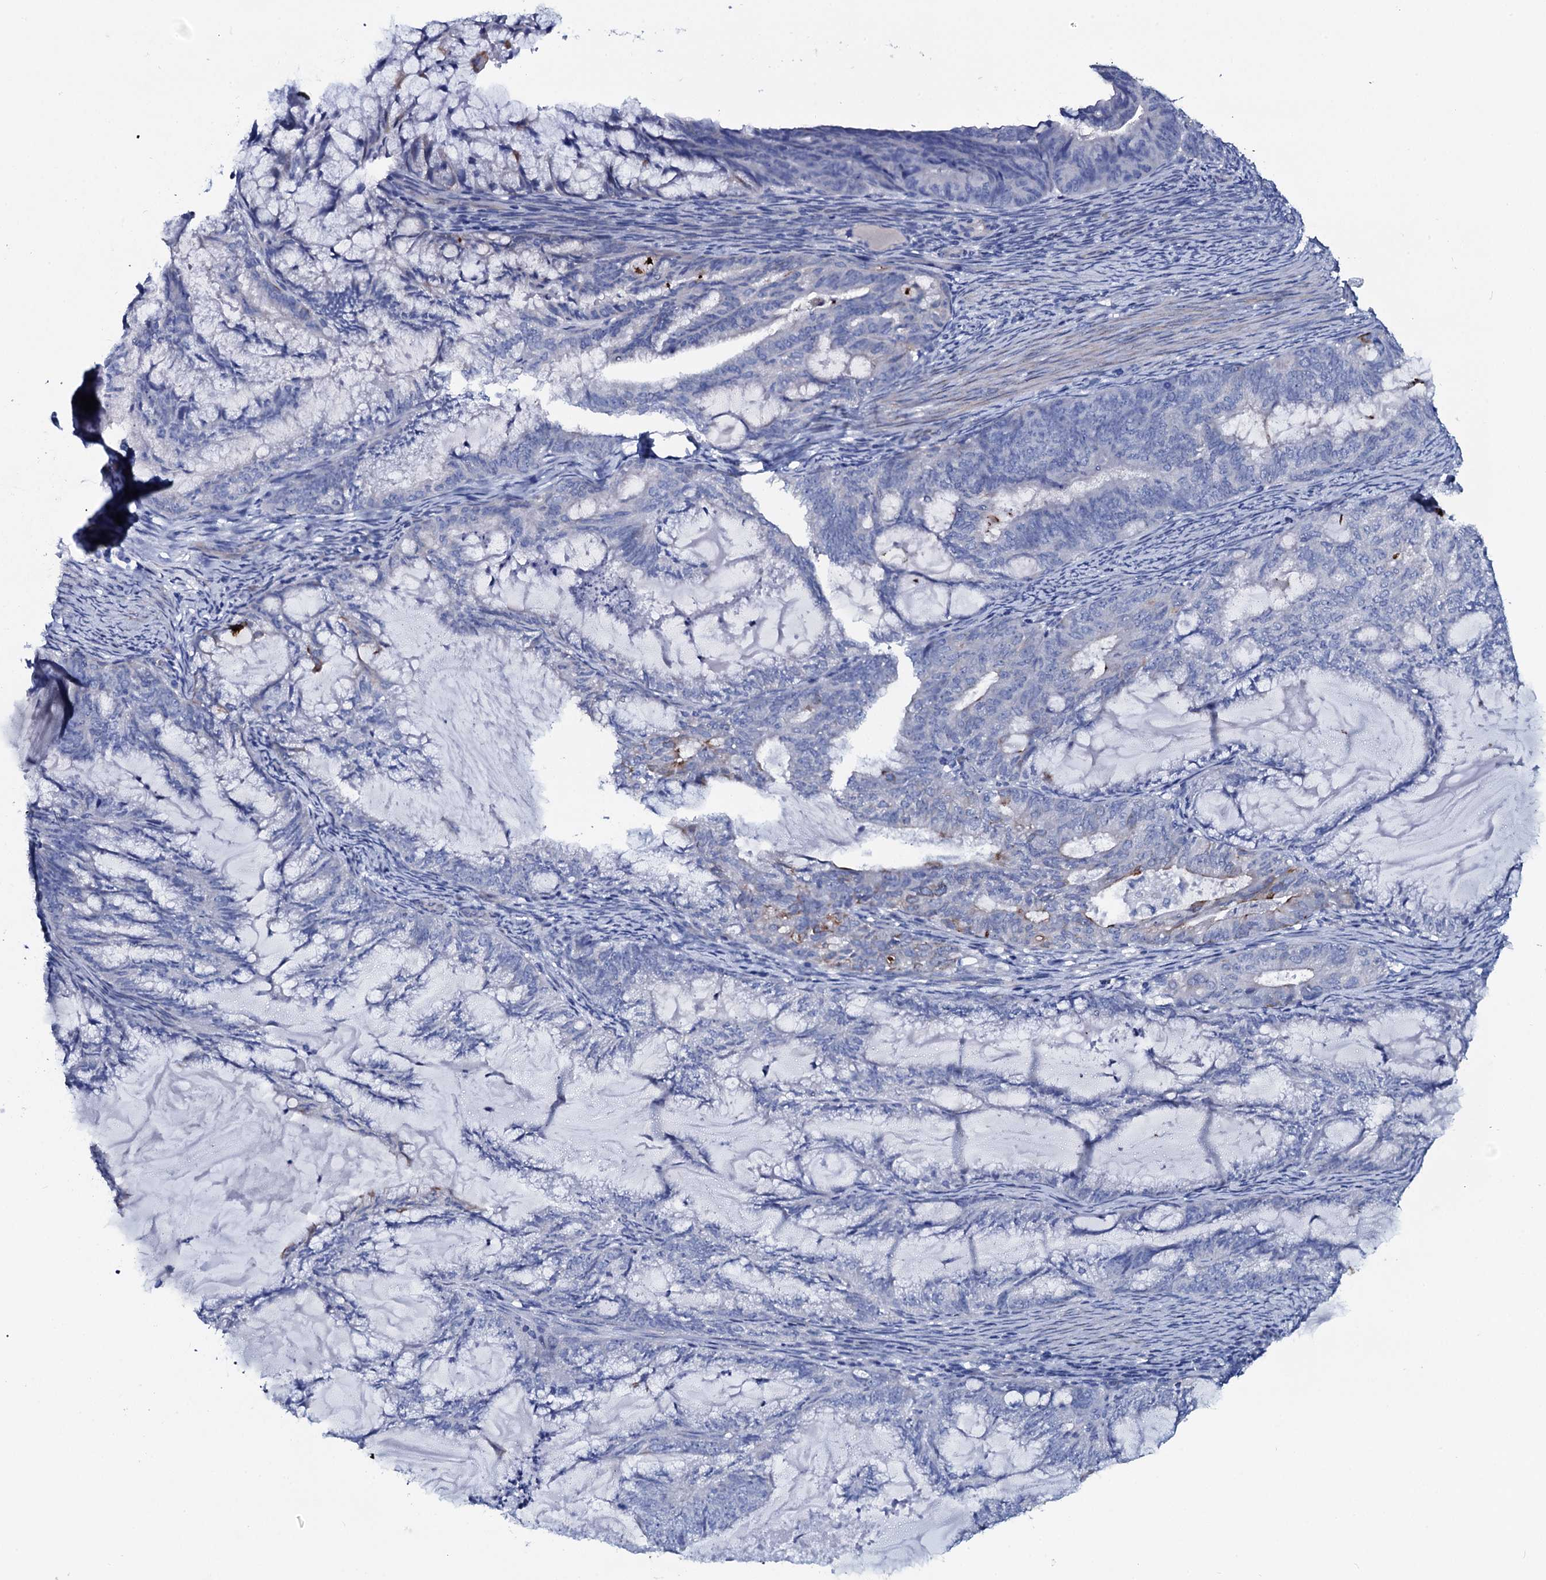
{"staining": {"intensity": "negative", "quantity": "none", "location": "none"}, "tissue": "endometrial cancer", "cell_type": "Tumor cells", "image_type": "cancer", "snomed": [{"axis": "morphology", "description": "Adenocarcinoma, NOS"}, {"axis": "topography", "description": "Endometrium"}], "caption": "The micrograph displays no significant expression in tumor cells of endometrial adenocarcinoma.", "gene": "GYS2", "patient": {"sex": "female", "age": 86}}